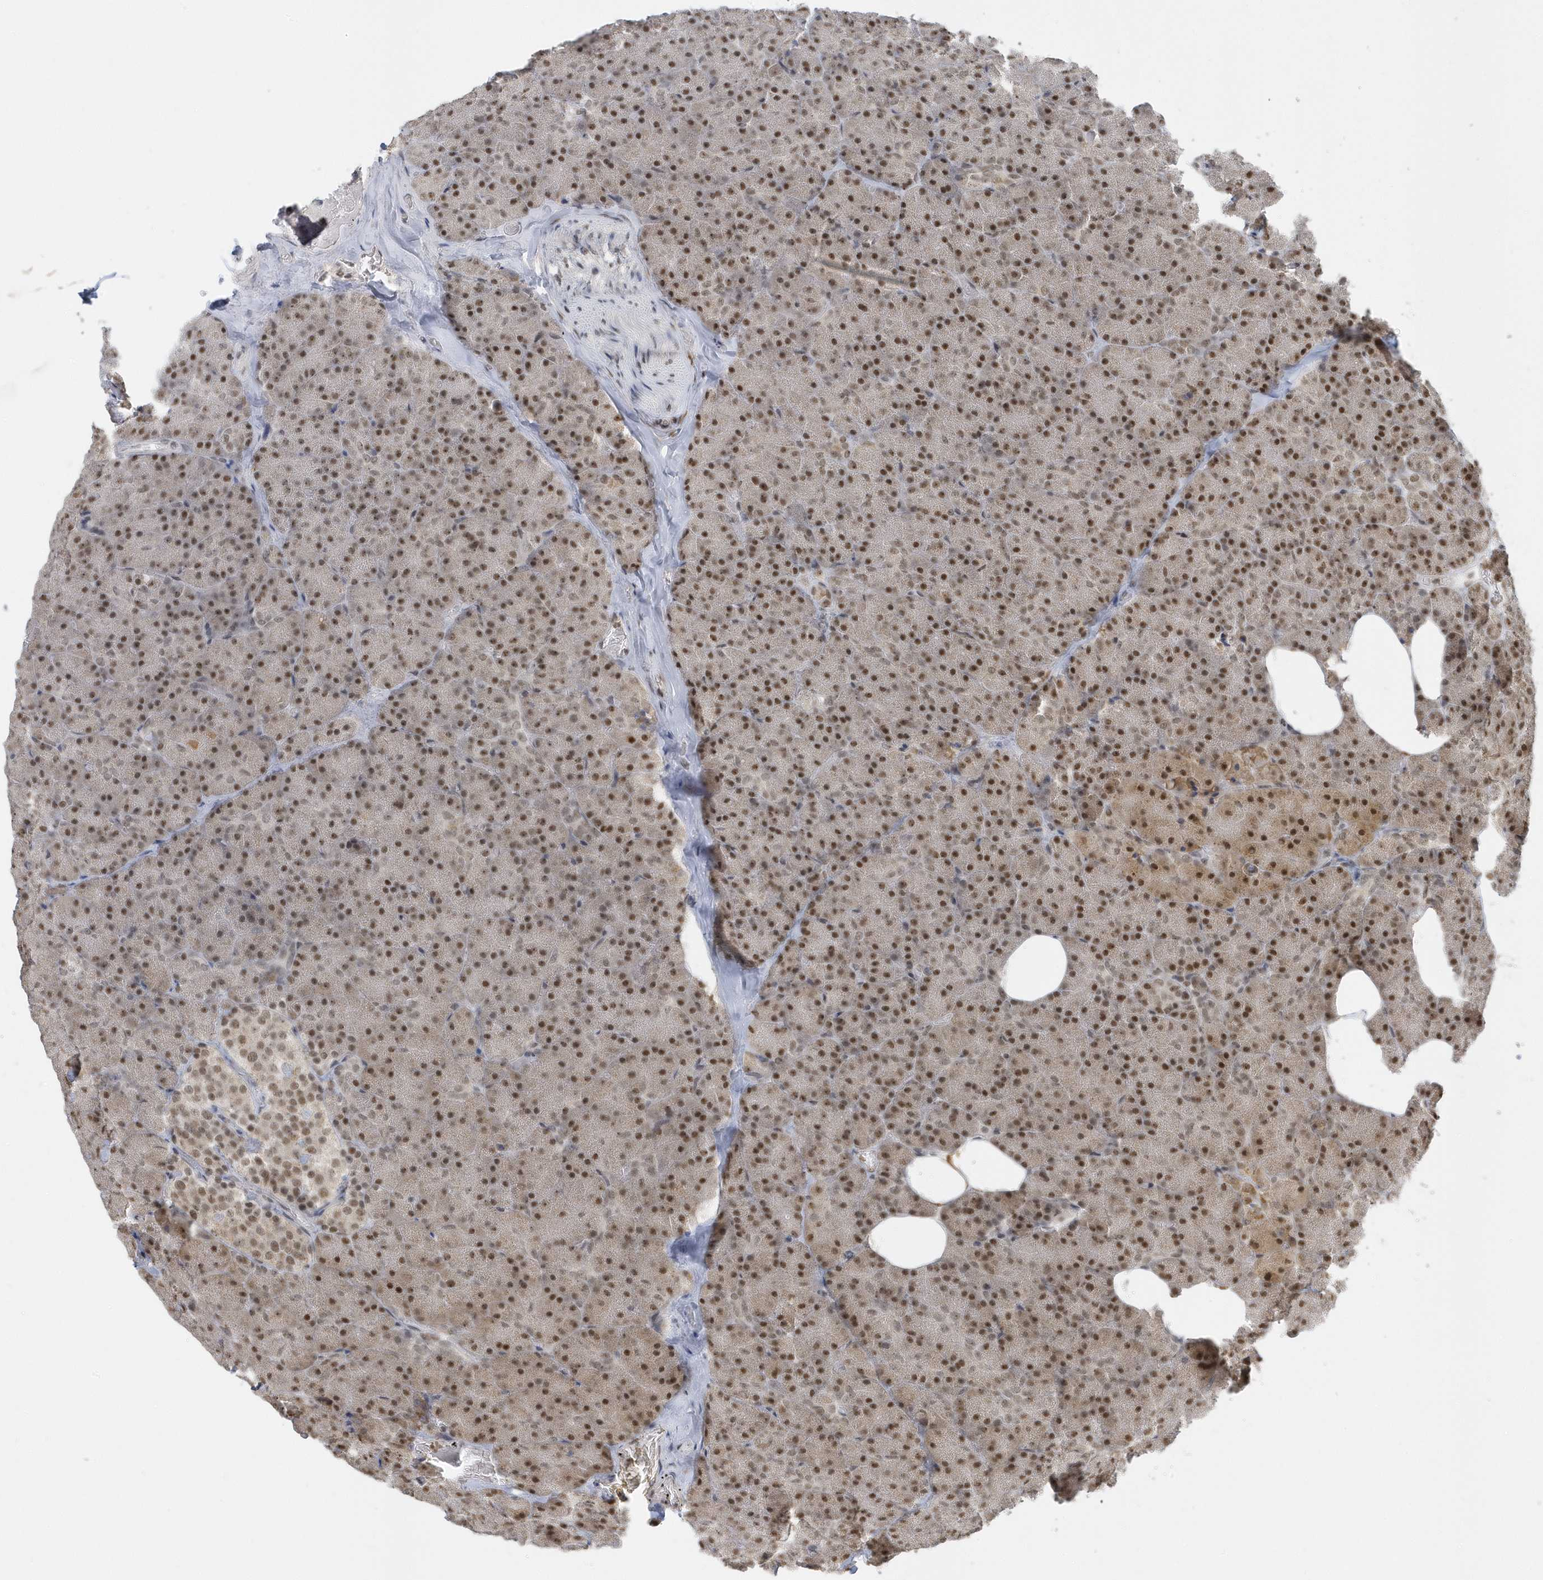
{"staining": {"intensity": "strong", "quantity": ">75%", "location": "nuclear"}, "tissue": "pancreas", "cell_type": "Exocrine glandular cells", "image_type": "normal", "snomed": [{"axis": "morphology", "description": "Normal tissue, NOS"}, {"axis": "morphology", "description": "Carcinoid, malignant, NOS"}, {"axis": "topography", "description": "Pancreas"}], "caption": "A brown stain shows strong nuclear expression of a protein in exocrine glandular cells of unremarkable pancreas. (DAB (3,3'-diaminobenzidine) = brown stain, brightfield microscopy at high magnification).", "gene": "ZNF740", "patient": {"sex": "female", "age": 35}}